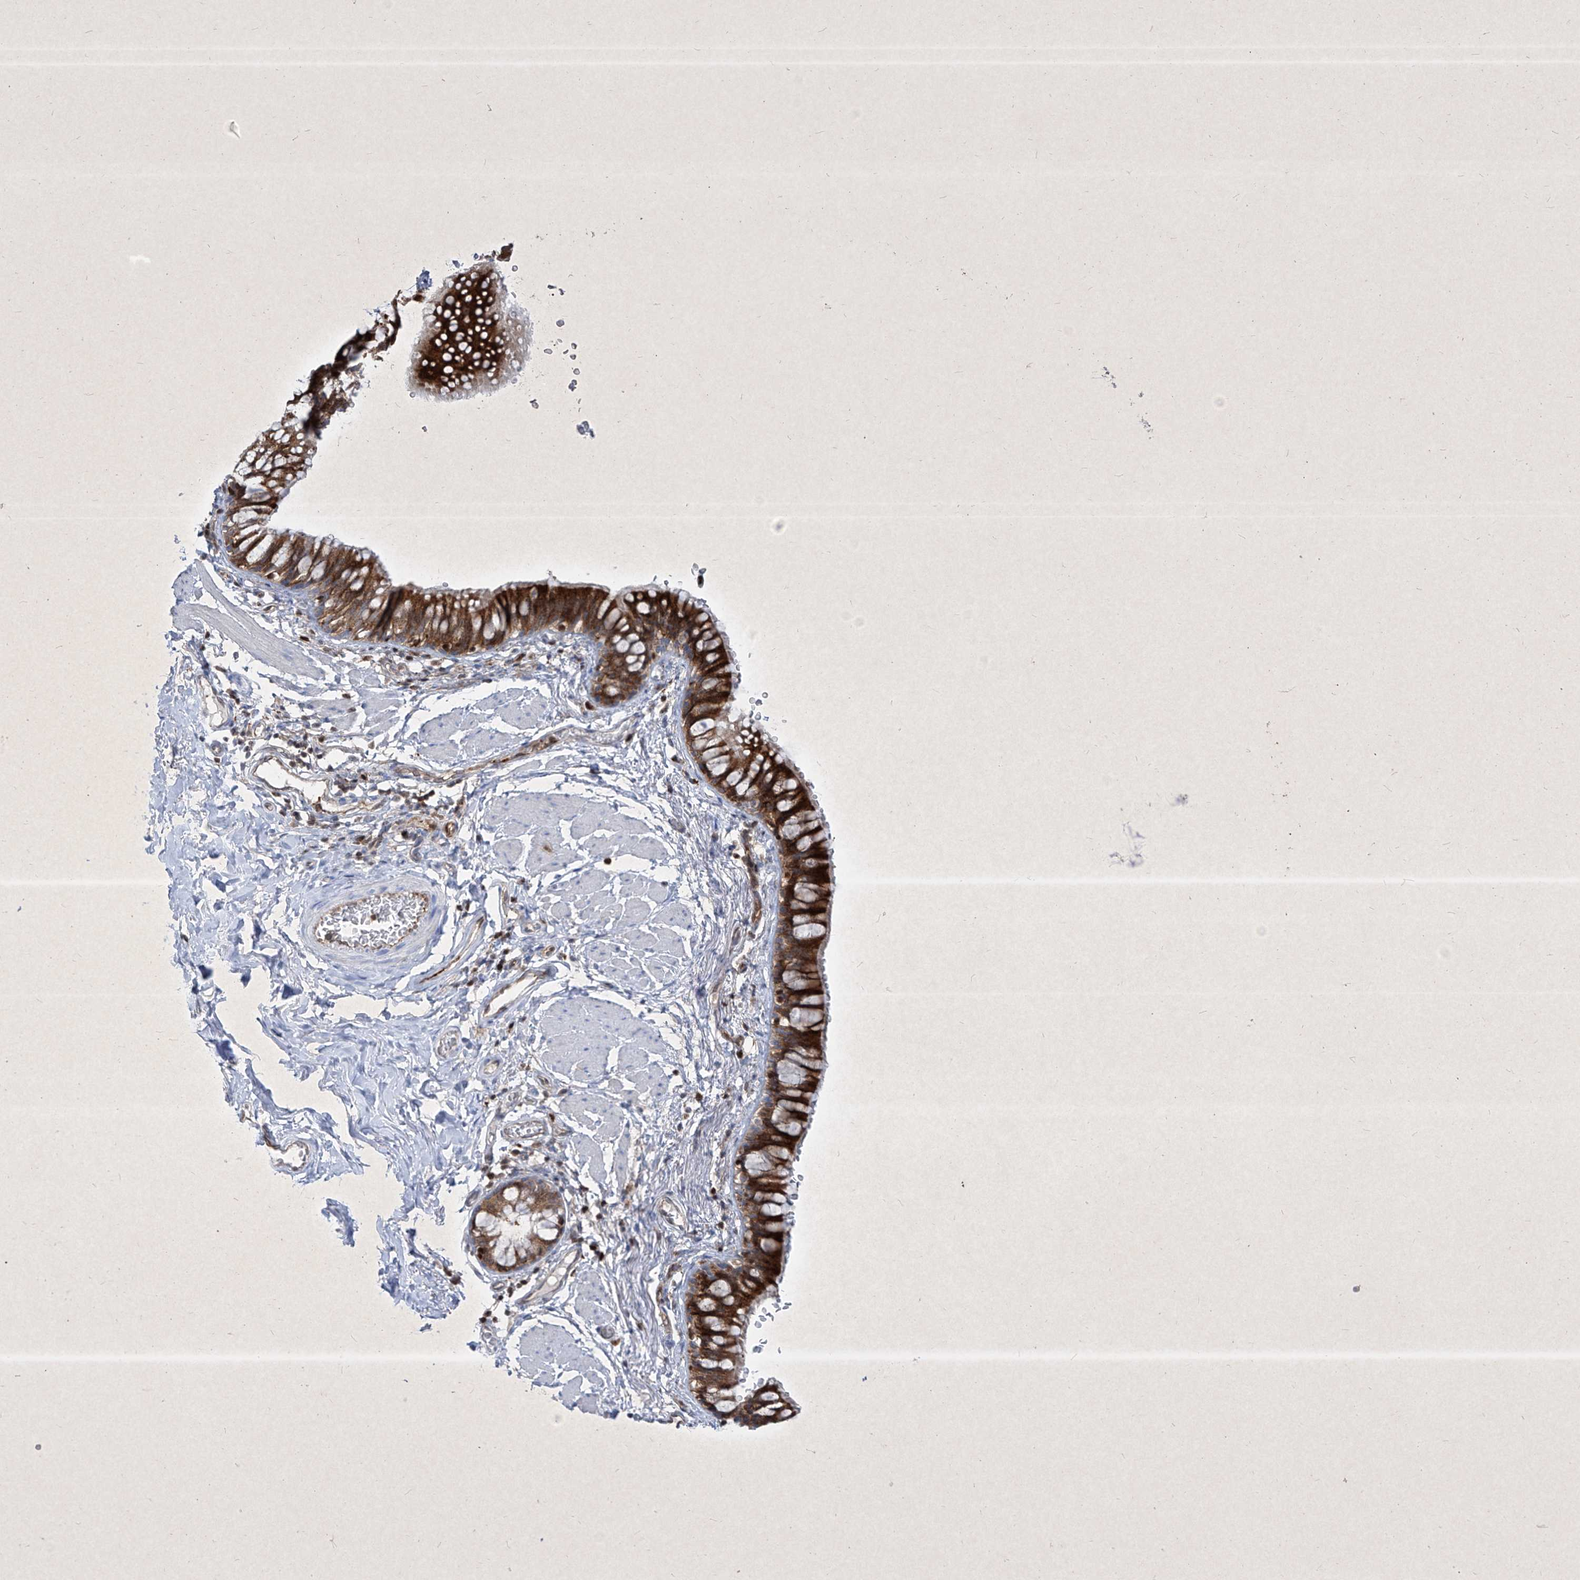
{"staining": {"intensity": "strong", "quantity": ">75%", "location": "cytoplasmic/membranous"}, "tissue": "bronchus", "cell_type": "Respiratory epithelial cells", "image_type": "normal", "snomed": [{"axis": "morphology", "description": "Normal tissue, NOS"}, {"axis": "topography", "description": "Cartilage tissue"}, {"axis": "topography", "description": "Bronchus"}], "caption": "Immunohistochemistry of unremarkable human bronchus displays high levels of strong cytoplasmic/membranous positivity in approximately >75% of respiratory epithelial cells.", "gene": "PSMB10", "patient": {"sex": "female", "age": 36}}